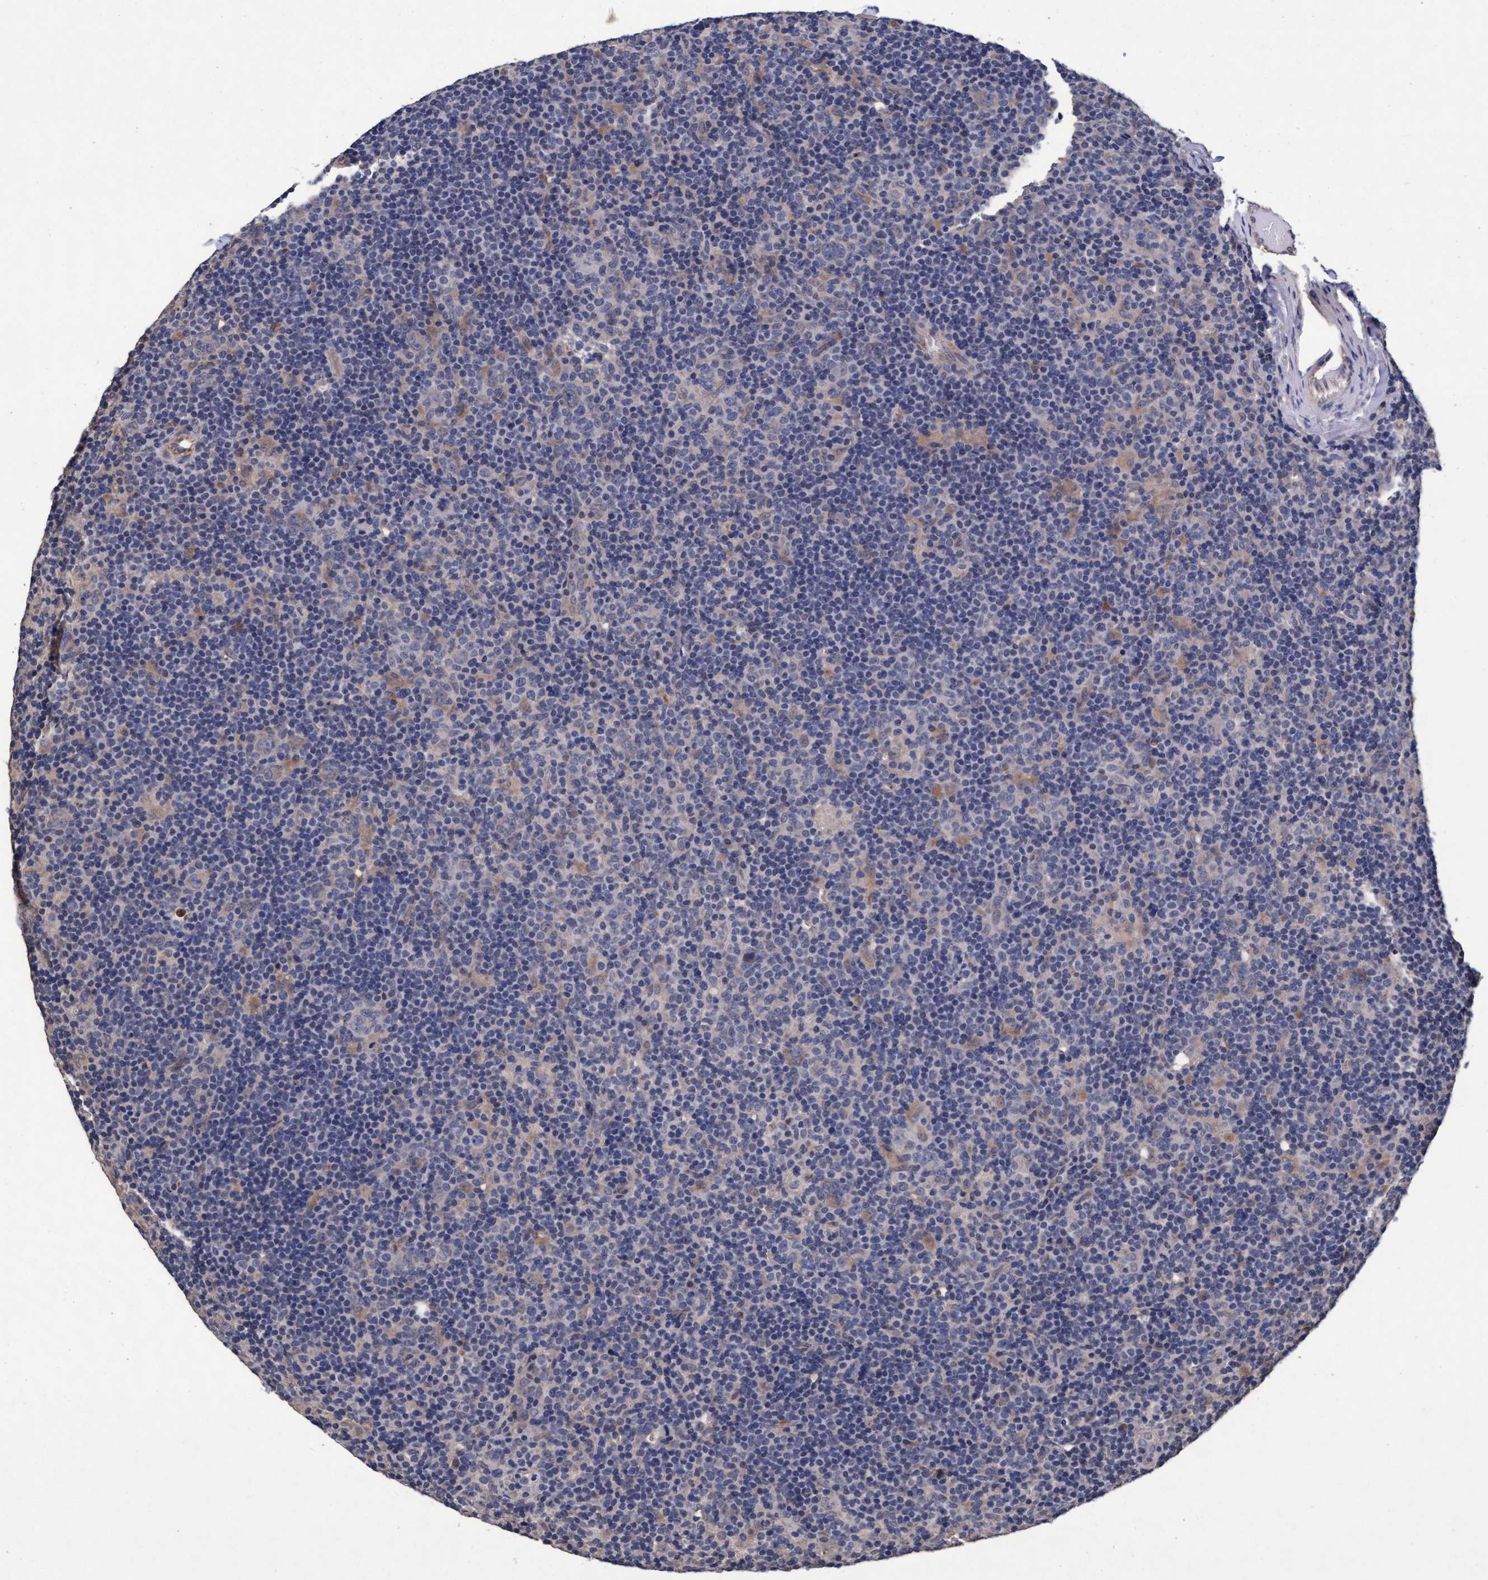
{"staining": {"intensity": "negative", "quantity": "none", "location": "none"}, "tissue": "lymphoma", "cell_type": "Tumor cells", "image_type": "cancer", "snomed": [{"axis": "morphology", "description": "Hodgkin's disease, NOS"}, {"axis": "topography", "description": "Lymph node"}], "caption": "An immunohistochemistry (IHC) histopathology image of Hodgkin's disease is shown. There is no staining in tumor cells of Hodgkin's disease. (Immunohistochemistry (ihc), brightfield microscopy, high magnification).", "gene": "CPQ", "patient": {"sex": "female", "age": 57}}